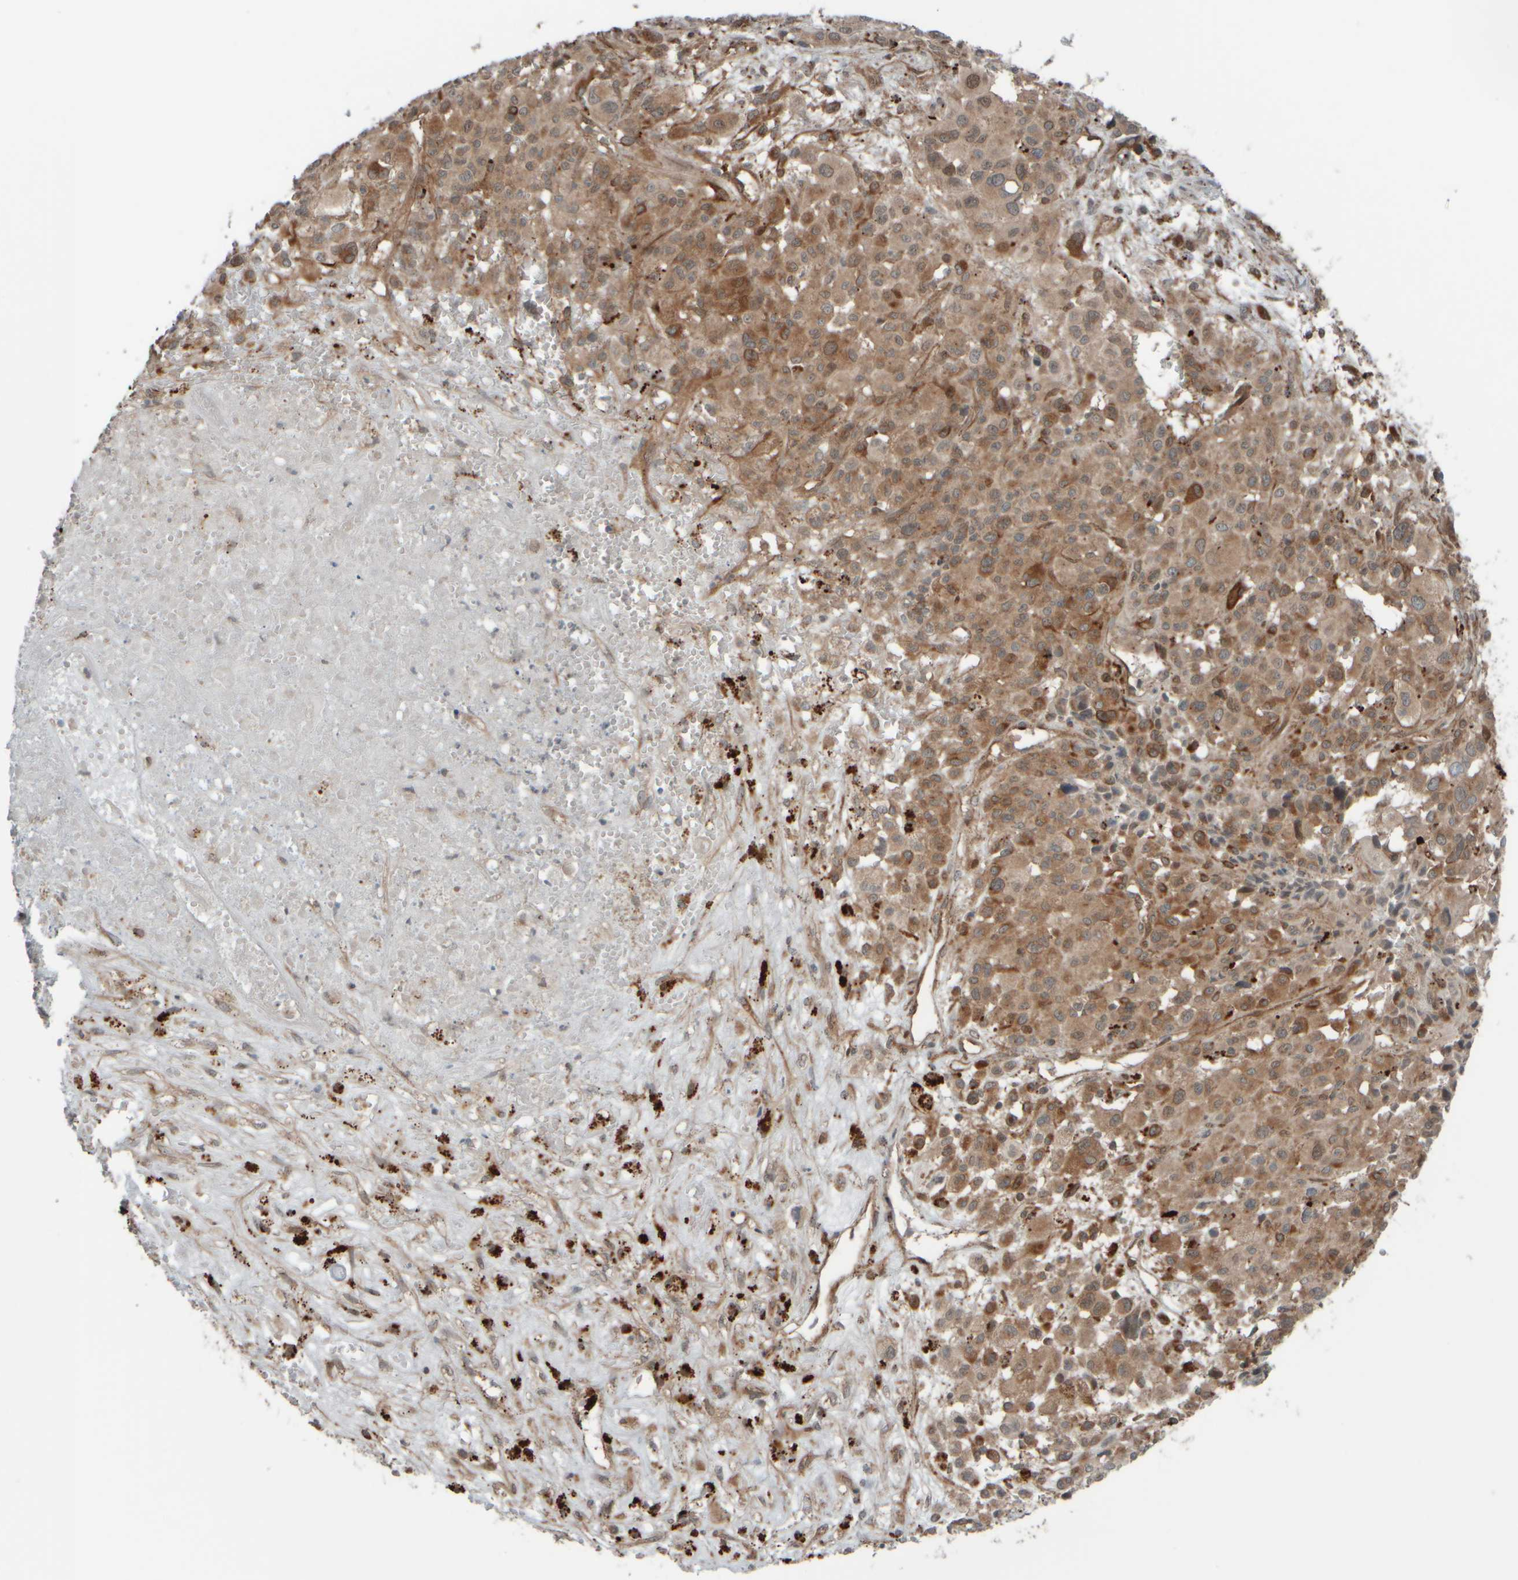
{"staining": {"intensity": "moderate", "quantity": ">75%", "location": "cytoplasmic/membranous"}, "tissue": "melanoma", "cell_type": "Tumor cells", "image_type": "cancer", "snomed": [{"axis": "morphology", "description": "Malignant melanoma, Metastatic site"}, {"axis": "topography", "description": "Skin"}], "caption": "Protein staining reveals moderate cytoplasmic/membranous positivity in approximately >75% of tumor cells in melanoma.", "gene": "GIGYF1", "patient": {"sex": "female", "age": 74}}